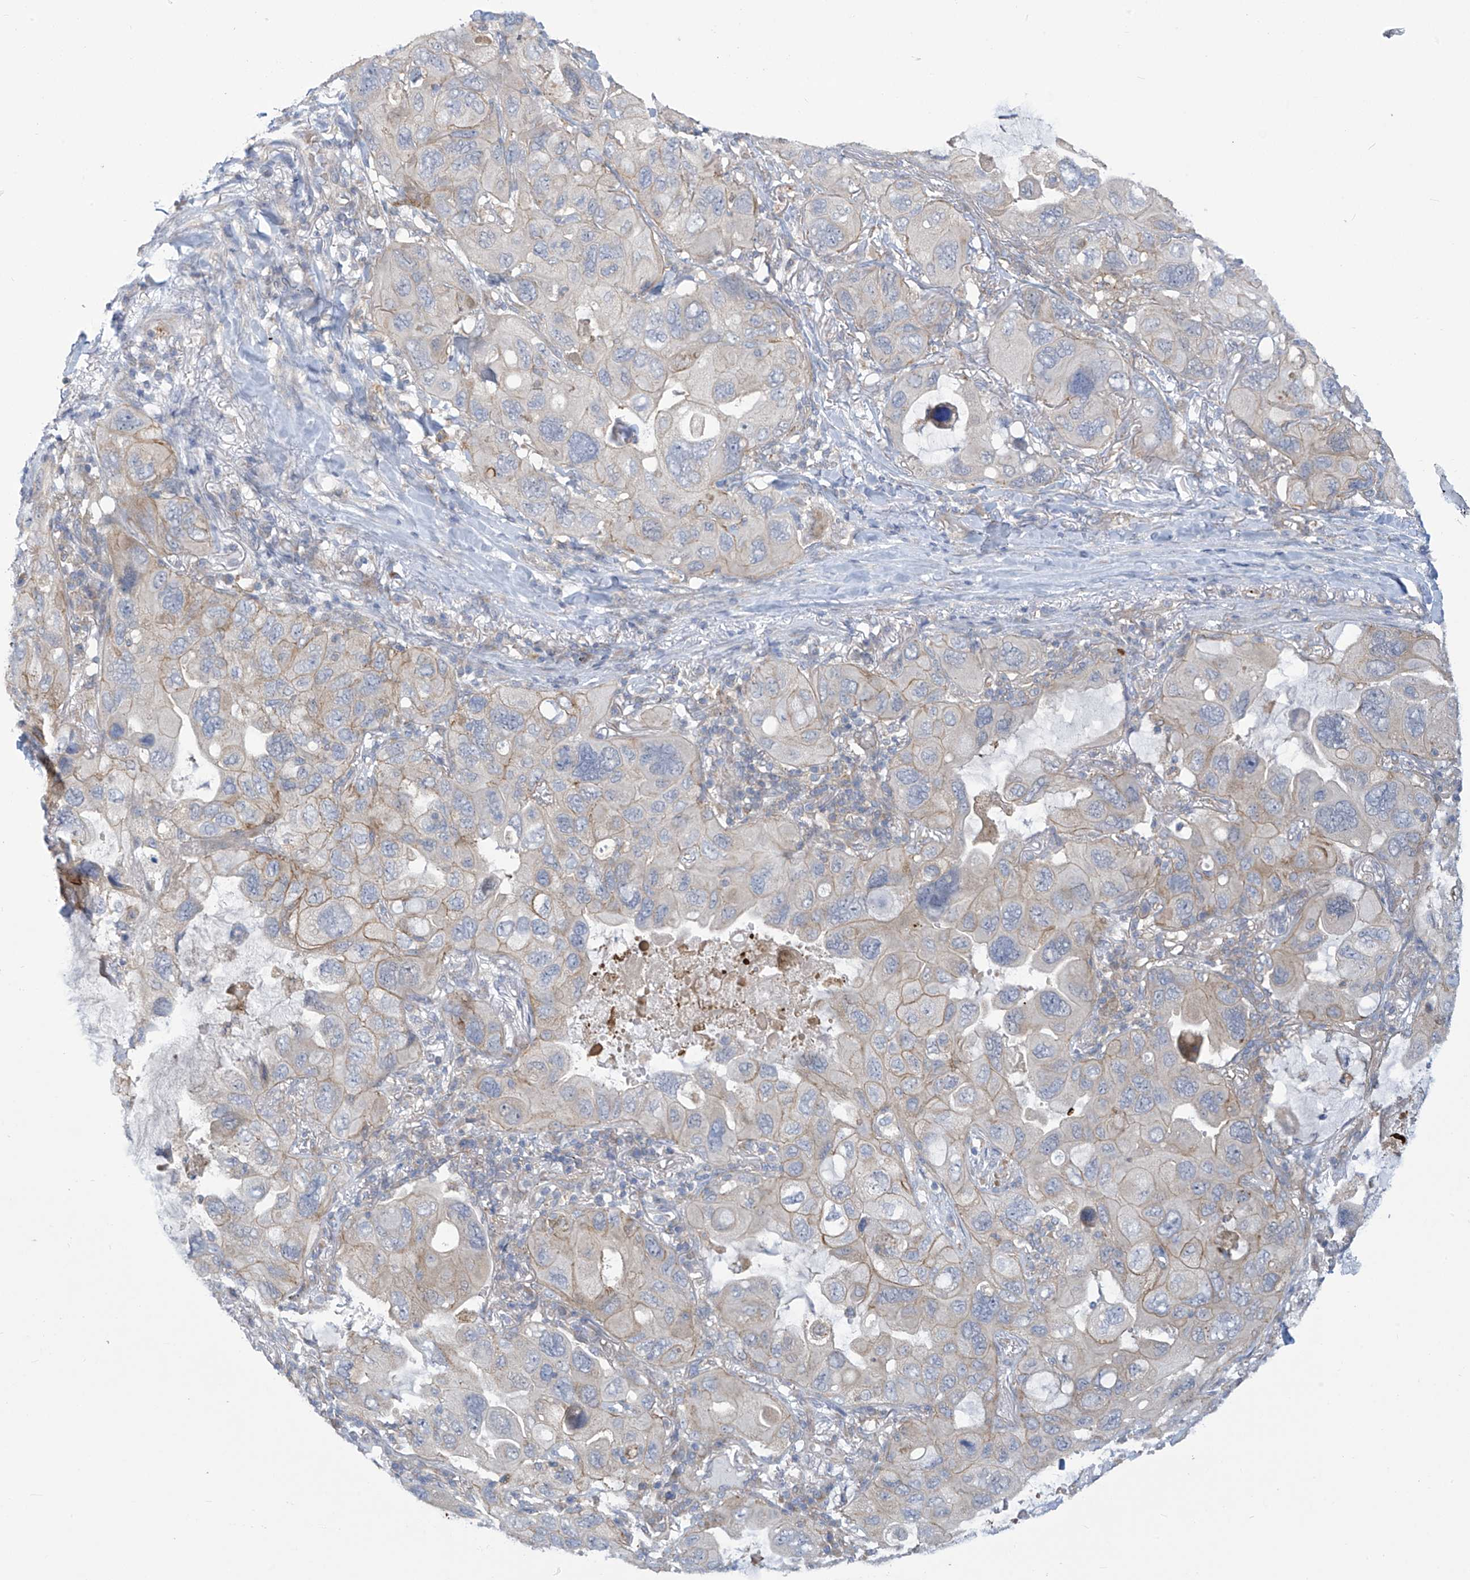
{"staining": {"intensity": "weak", "quantity": "25%-75%", "location": "cytoplasmic/membranous"}, "tissue": "lung cancer", "cell_type": "Tumor cells", "image_type": "cancer", "snomed": [{"axis": "morphology", "description": "Squamous cell carcinoma, NOS"}, {"axis": "topography", "description": "Lung"}], "caption": "This micrograph exhibits IHC staining of lung cancer (squamous cell carcinoma), with low weak cytoplasmic/membranous positivity in about 25%-75% of tumor cells.", "gene": "ADAT2", "patient": {"sex": "female", "age": 73}}